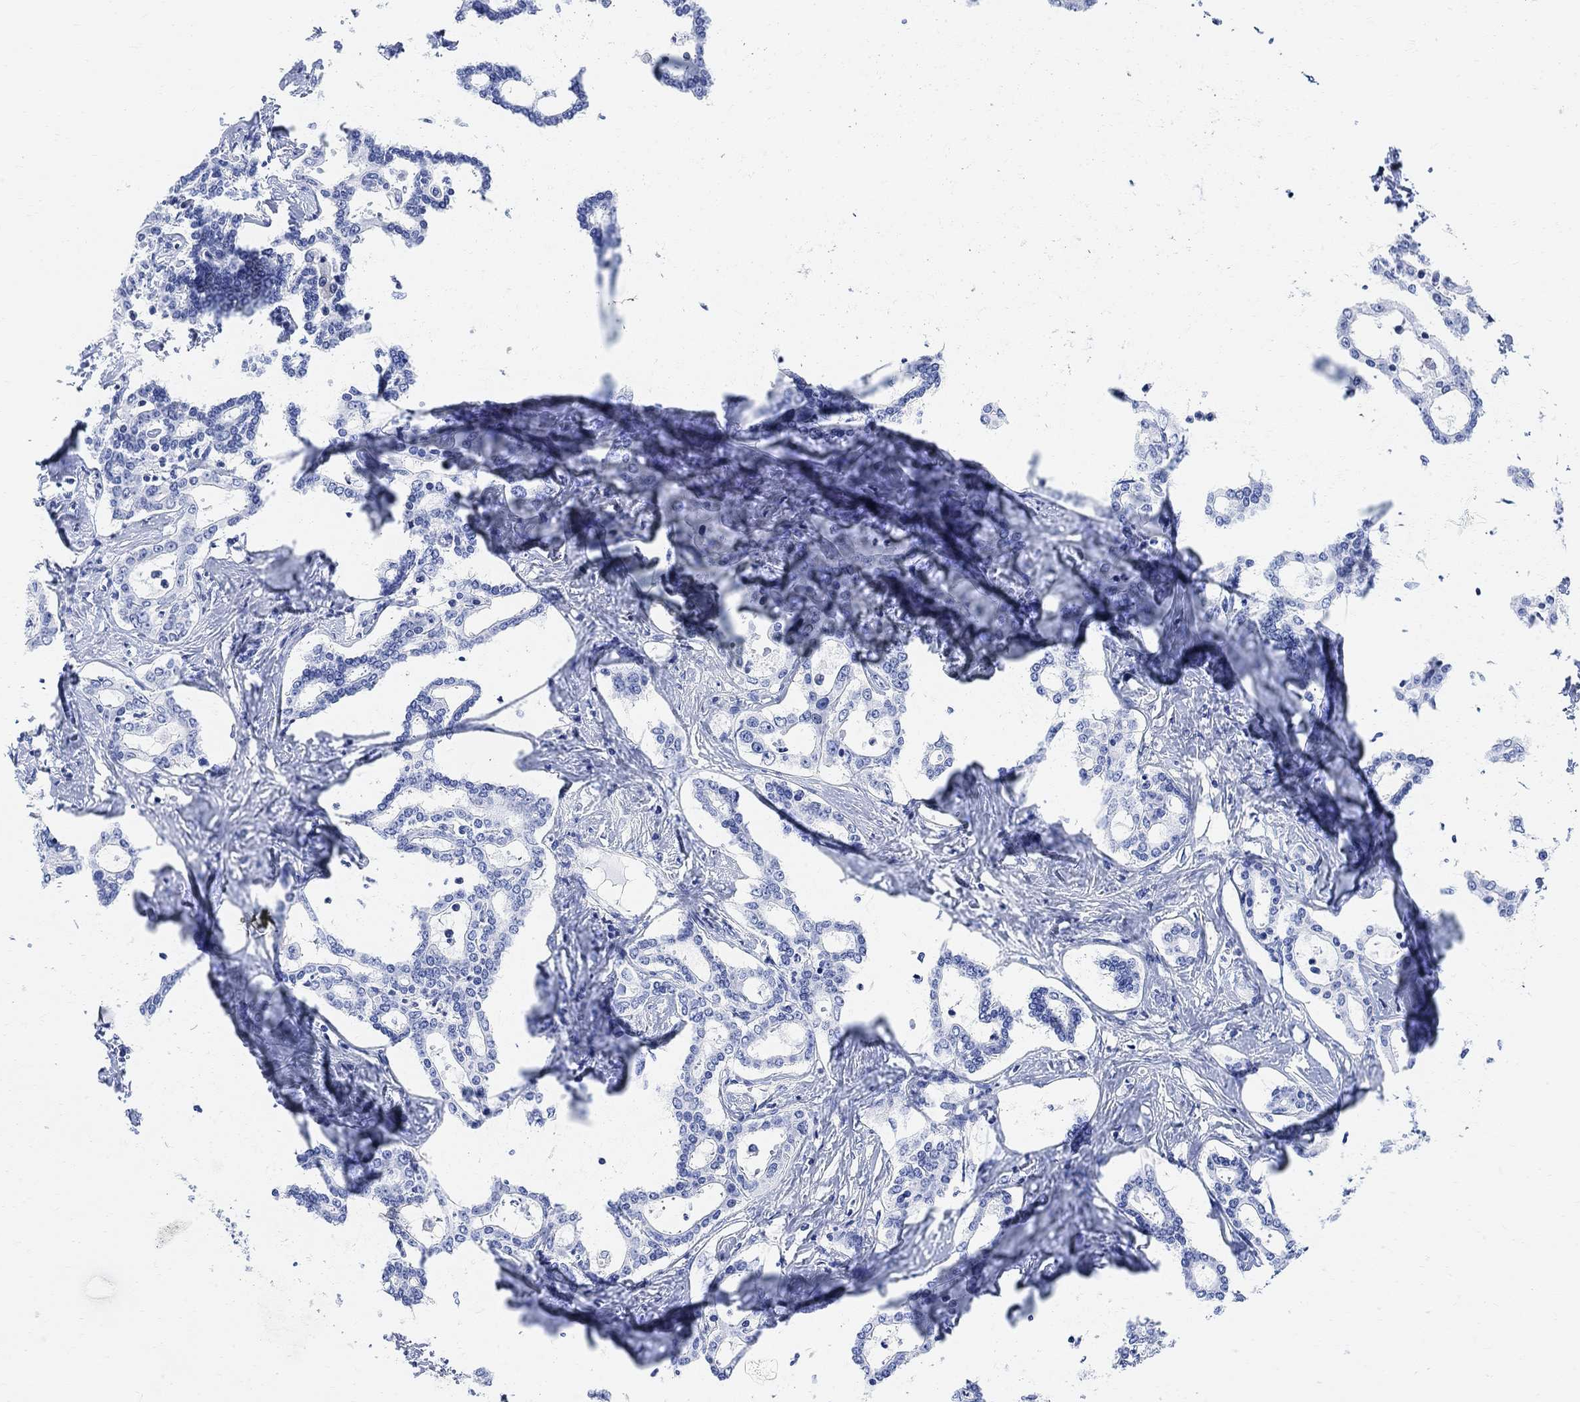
{"staining": {"intensity": "negative", "quantity": "none", "location": "none"}, "tissue": "liver cancer", "cell_type": "Tumor cells", "image_type": "cancer", "snomed": [{"axis": "morphology", "description": "Cholangiocarcinoma"}, {"axis": "topography", "description": "Liver"}], "caption": "Liver cancer was stained to show a protein in brown. There is no significant staining in tumor cells.", "gene": "RETNLB", "patient": {"sex": "female", "age": 47}}